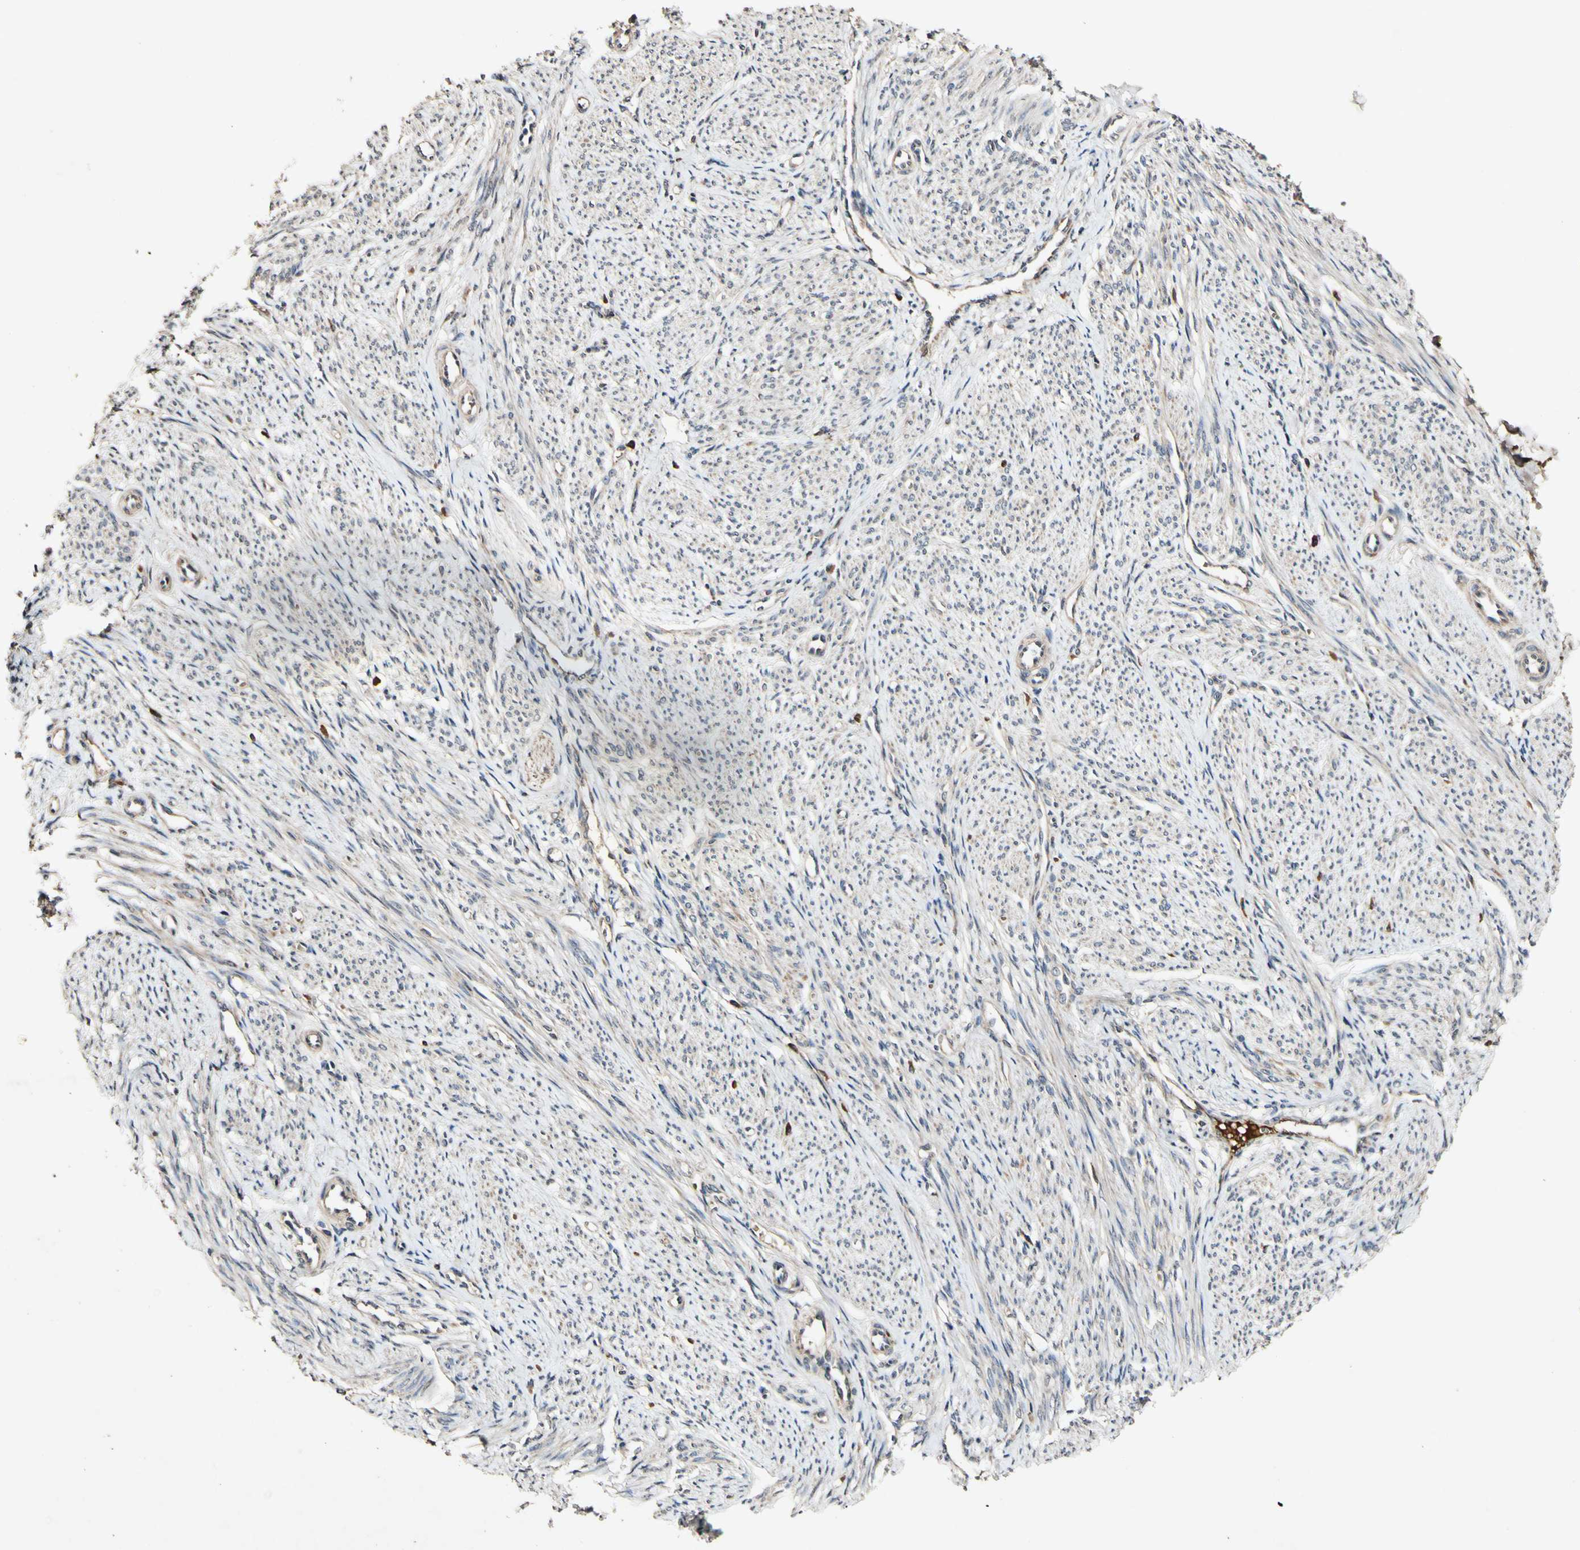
{"staining": {"intensity": "weak", "quantity": ">75%", "location": "cytoplasmic/membranous"}, "tissue": "smooth muscle", "cell_type": "Smooth muscle cells", "image_type": "normal", "snomed": [{"axis": "morphology", "description": "Normal tissue, NOS"}, {"axis": "topography", "description": "Smooth muscle"}], "caption": "Immunohistochemistry image of unremarkable smooth muscle: smooth muscle stained using immunohistochemistry (IHC) displays low levels of weak protein expression localized specifically in the cytoplasmic/membranous of smooth muscle cells, appearing as a cytoplasmic/membranous brown color.", "gene": "PLAT", "patient": {"sex": "female", "age": 65}}